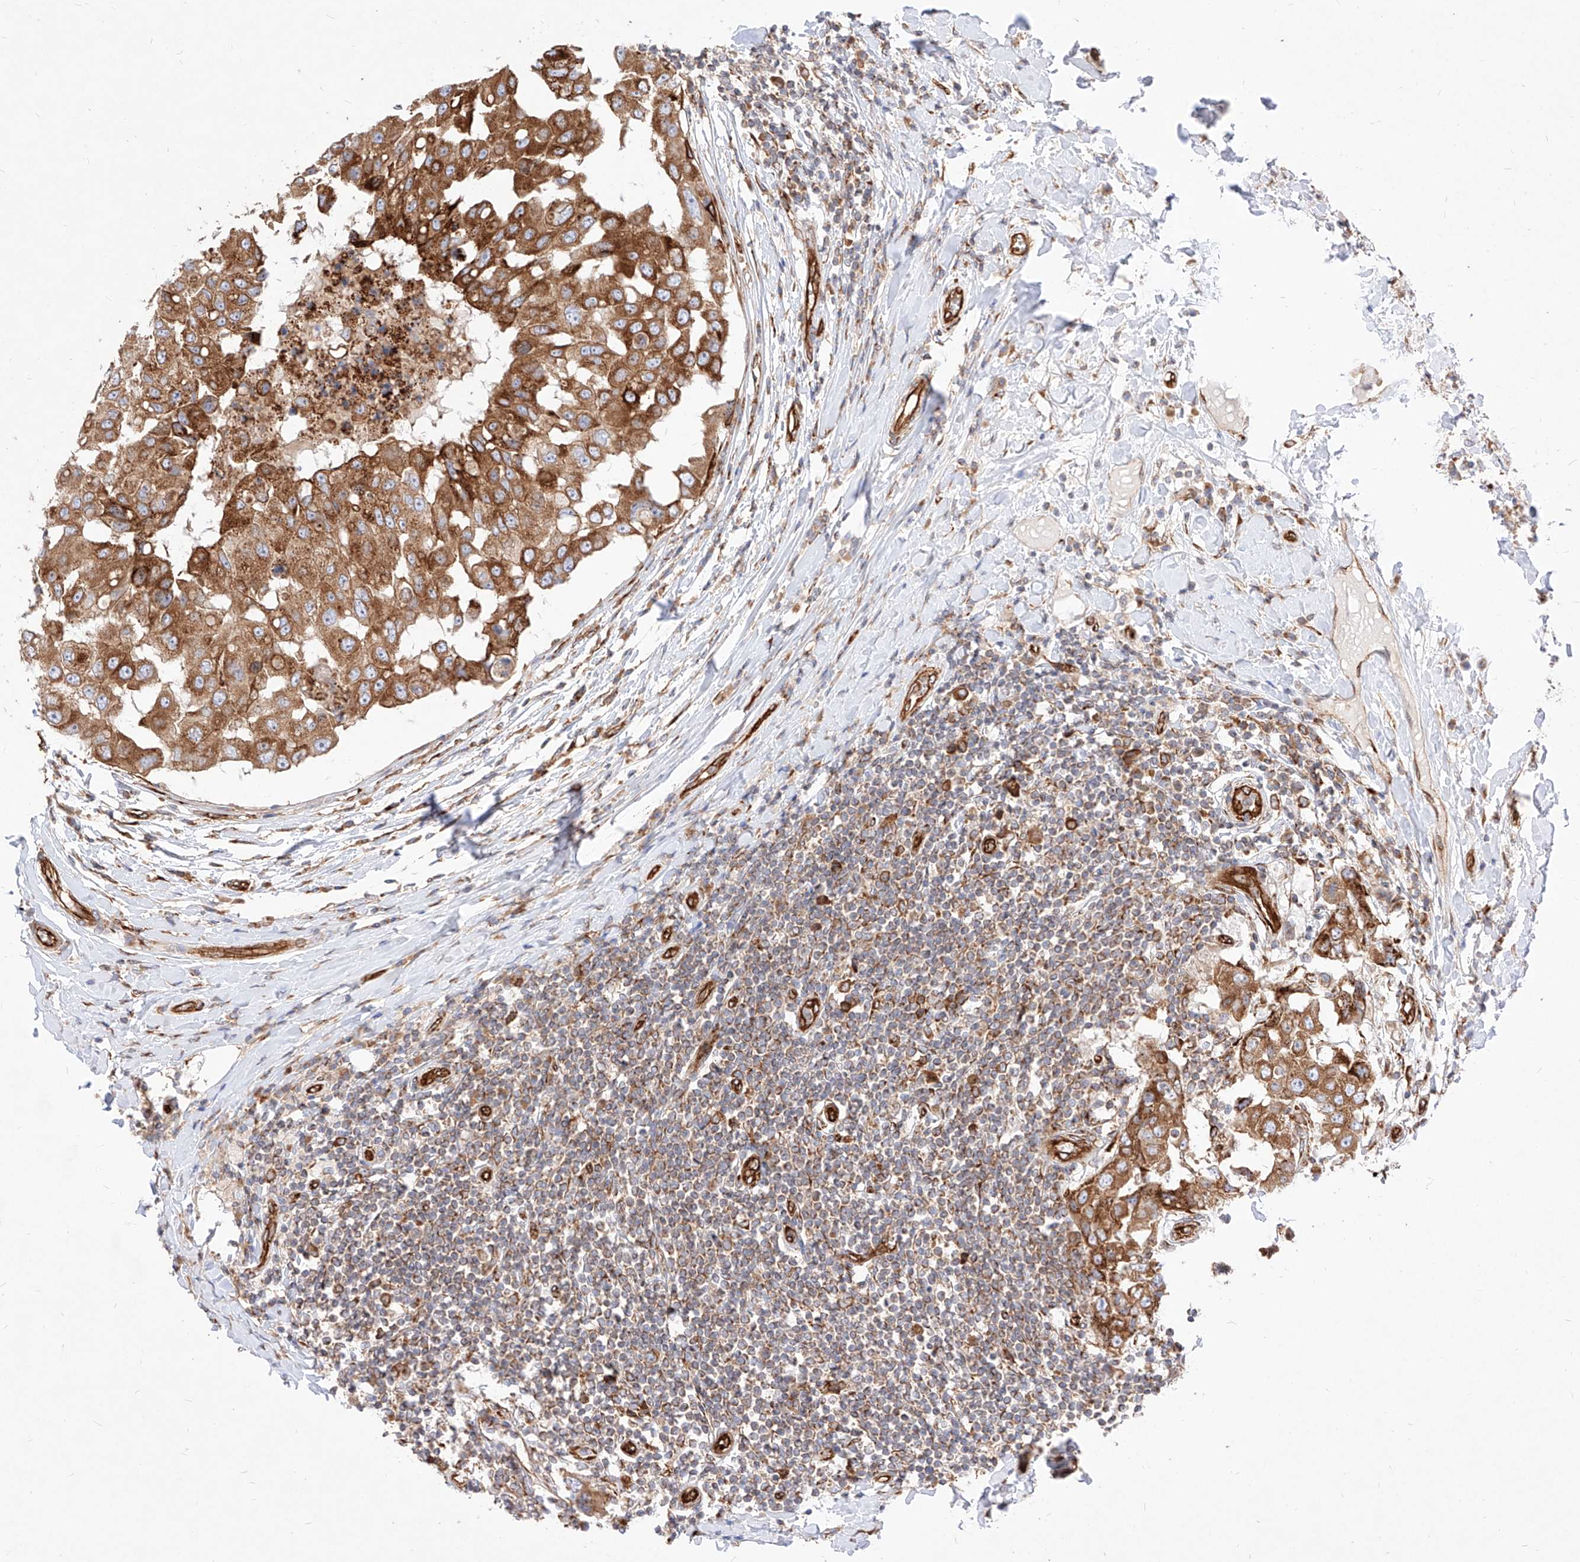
{"staining": {"intensity": "moderate", "quantity": ">75%", "location": "cytoplasmic/membranous"}, "tissue": "breast cancer", "cell_type": "Tumor cells", "image_type": "cancer", "snomed": [{"axis": "morphology", "description": "Duct carcinoma"}, {"axis": "topography", "description": "Breast"}], "caption": "DAB (3,3'-diaminobenzidine) immunohistochemical staining of intraductal carcinoma (breast) shows moderate cytoplasmic/membranous protein staining in approximately >75% of tumor cells.", "gene": "CSGALNACT2", "patient": {"sex": "female", "age": 27}}